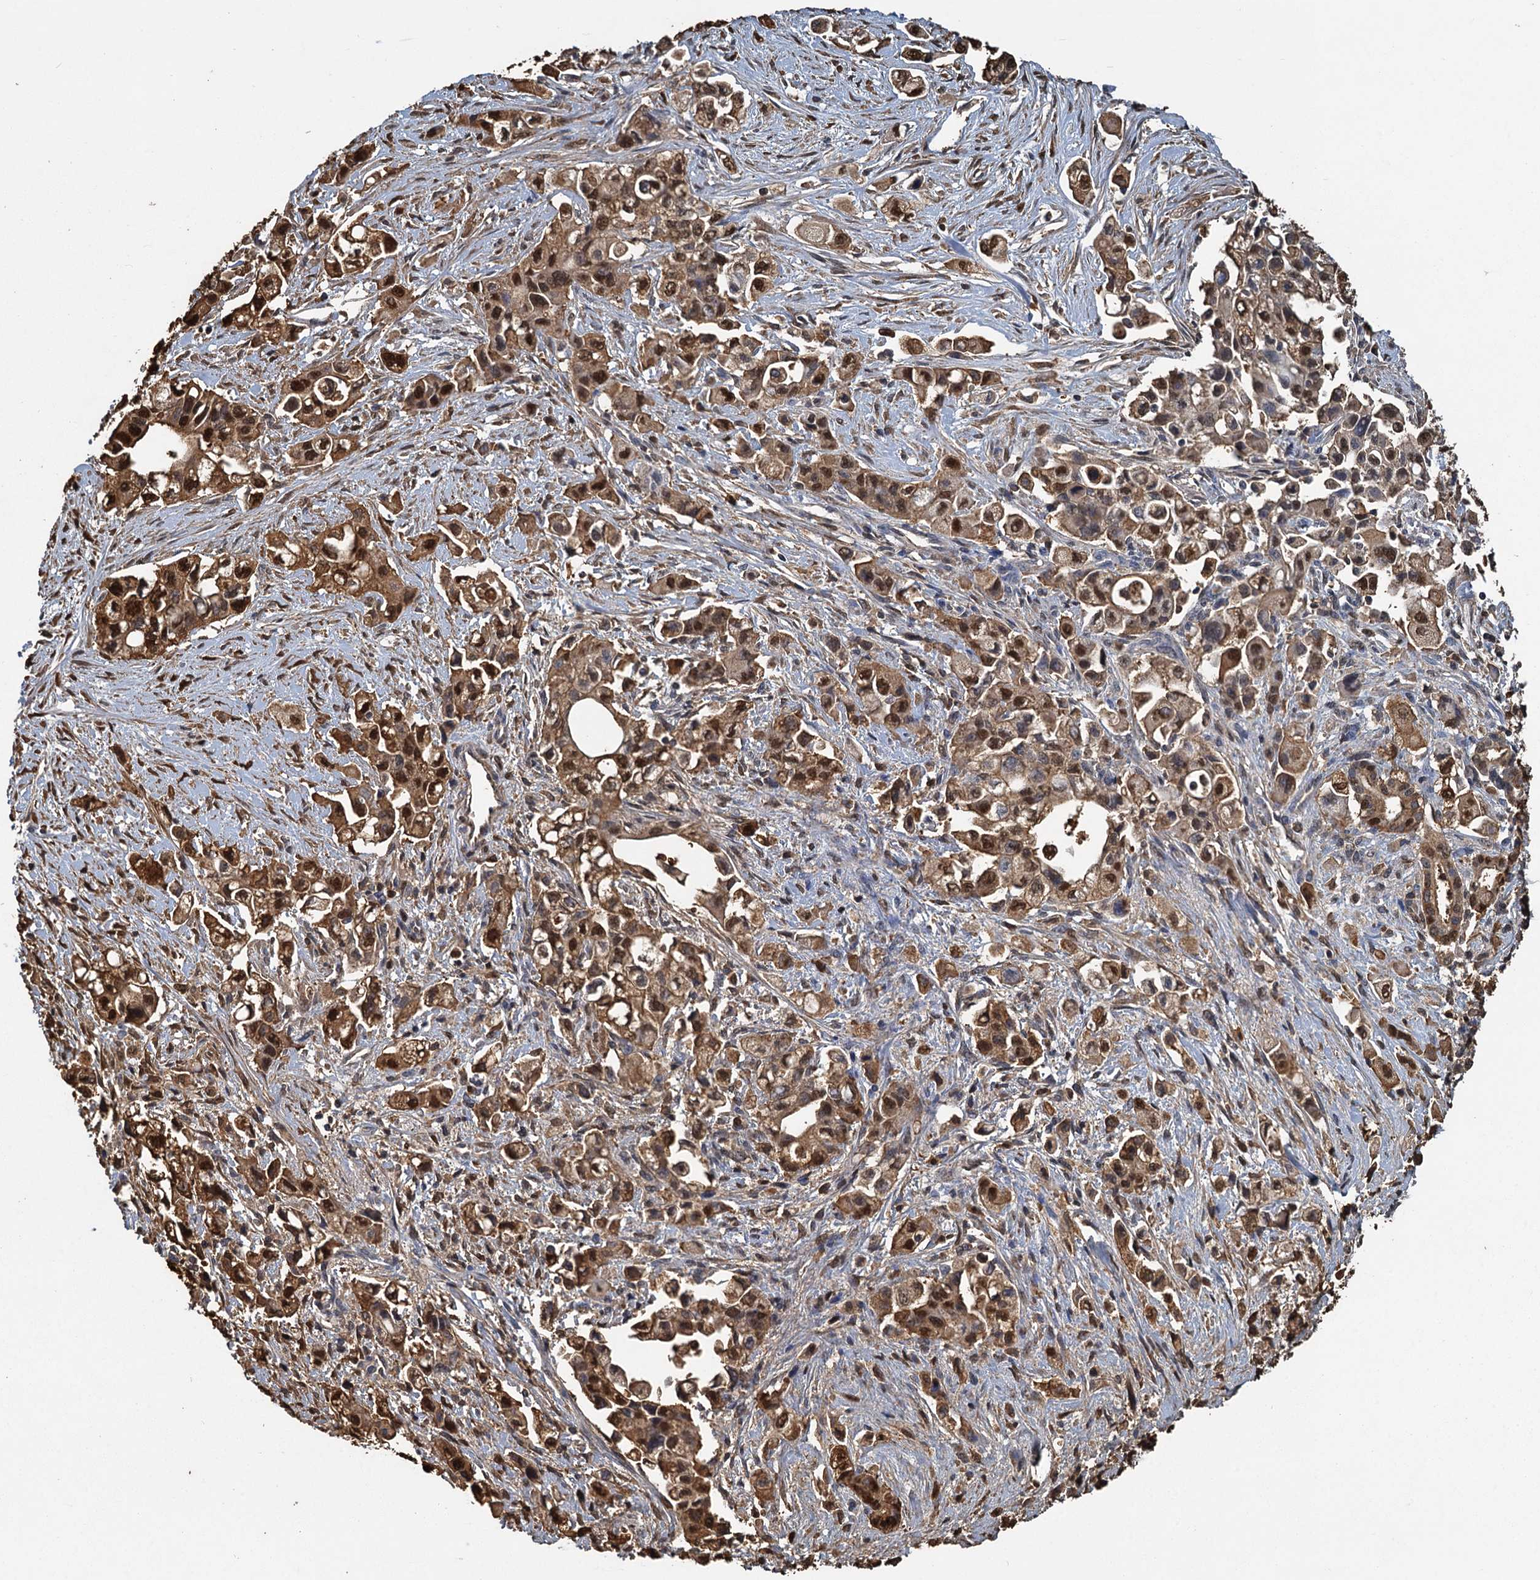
{"staining": {"intensity": "moderate", "quantity": ">75%", "location": "cytoplasmic/membranous,nuclear"}, "tissue": "pancreatic cancer", "cell_type": "Tumor cells", "image_type": "cancer", "snomed": [{"axis": "morphology", "description": "Adenocarcinoma, NOS"}, {"axis": "topography", "description": "Pancreas"}], "caption": "Tumor cells display medium levels of moderate cytoplasmic/membranous and nuclear staining in approximately >75% of cells in human pancreatic cancer.", "gene": "S100A6", "patient": {"sex": "female", "age": 66}}